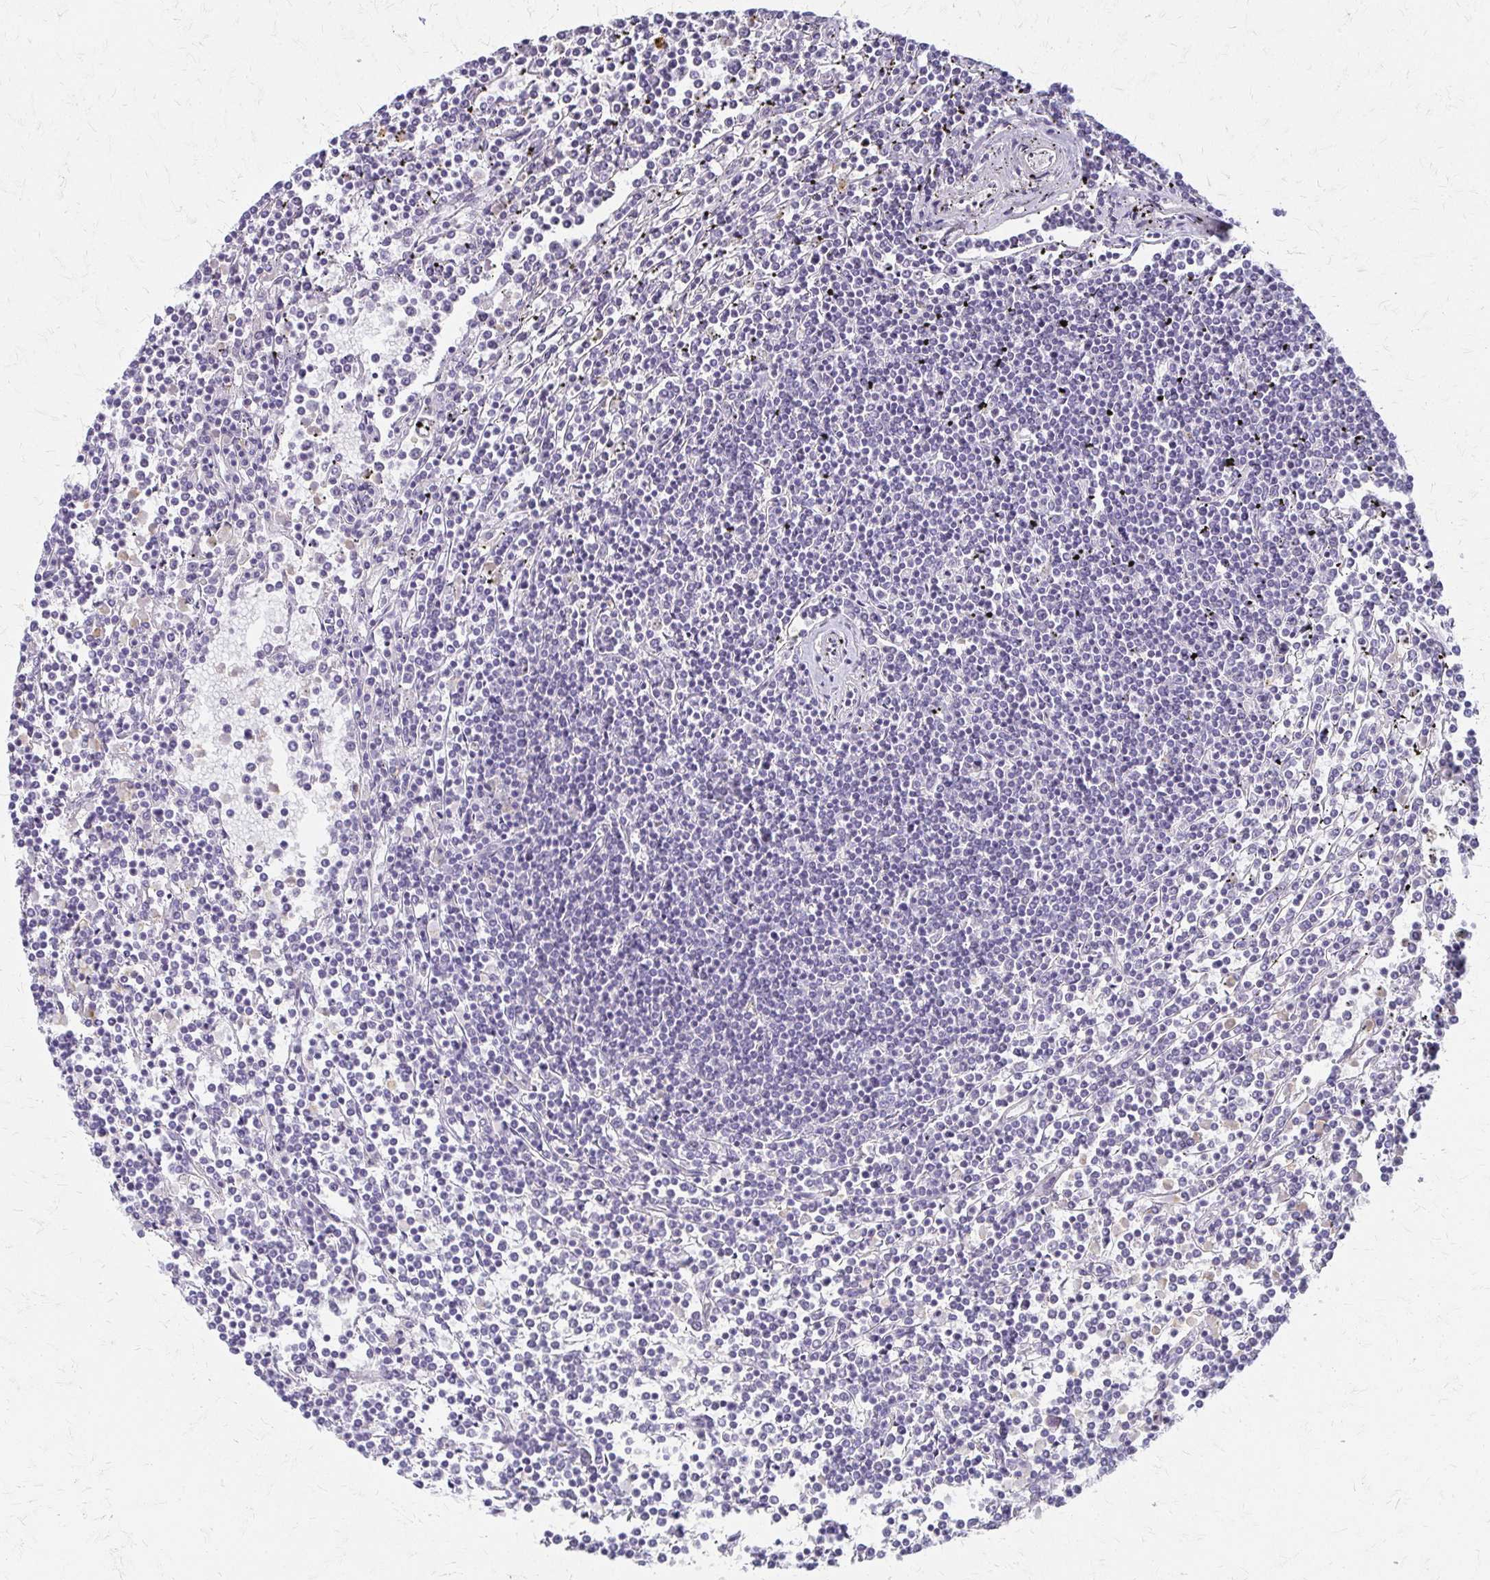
{"staining": {"intensity": "negative", "quantity": "none", "location": "none"}, "tissue": "lymphoma", "cell_type": "Tumor cells", "image_type": "cancer", "snomed": [{"axis": "morphology", "description": "Malignant lymphoma, non-Hodgkin's type, Low grade"}, {"axis": "topography", "description": "Spleen"}], "caption": "Immunohistochemical staining of lymphoma reveals no significant positivity in tumor cells.", "gene": "ACP5", "patient": {"sex": "female", "age": 19}}